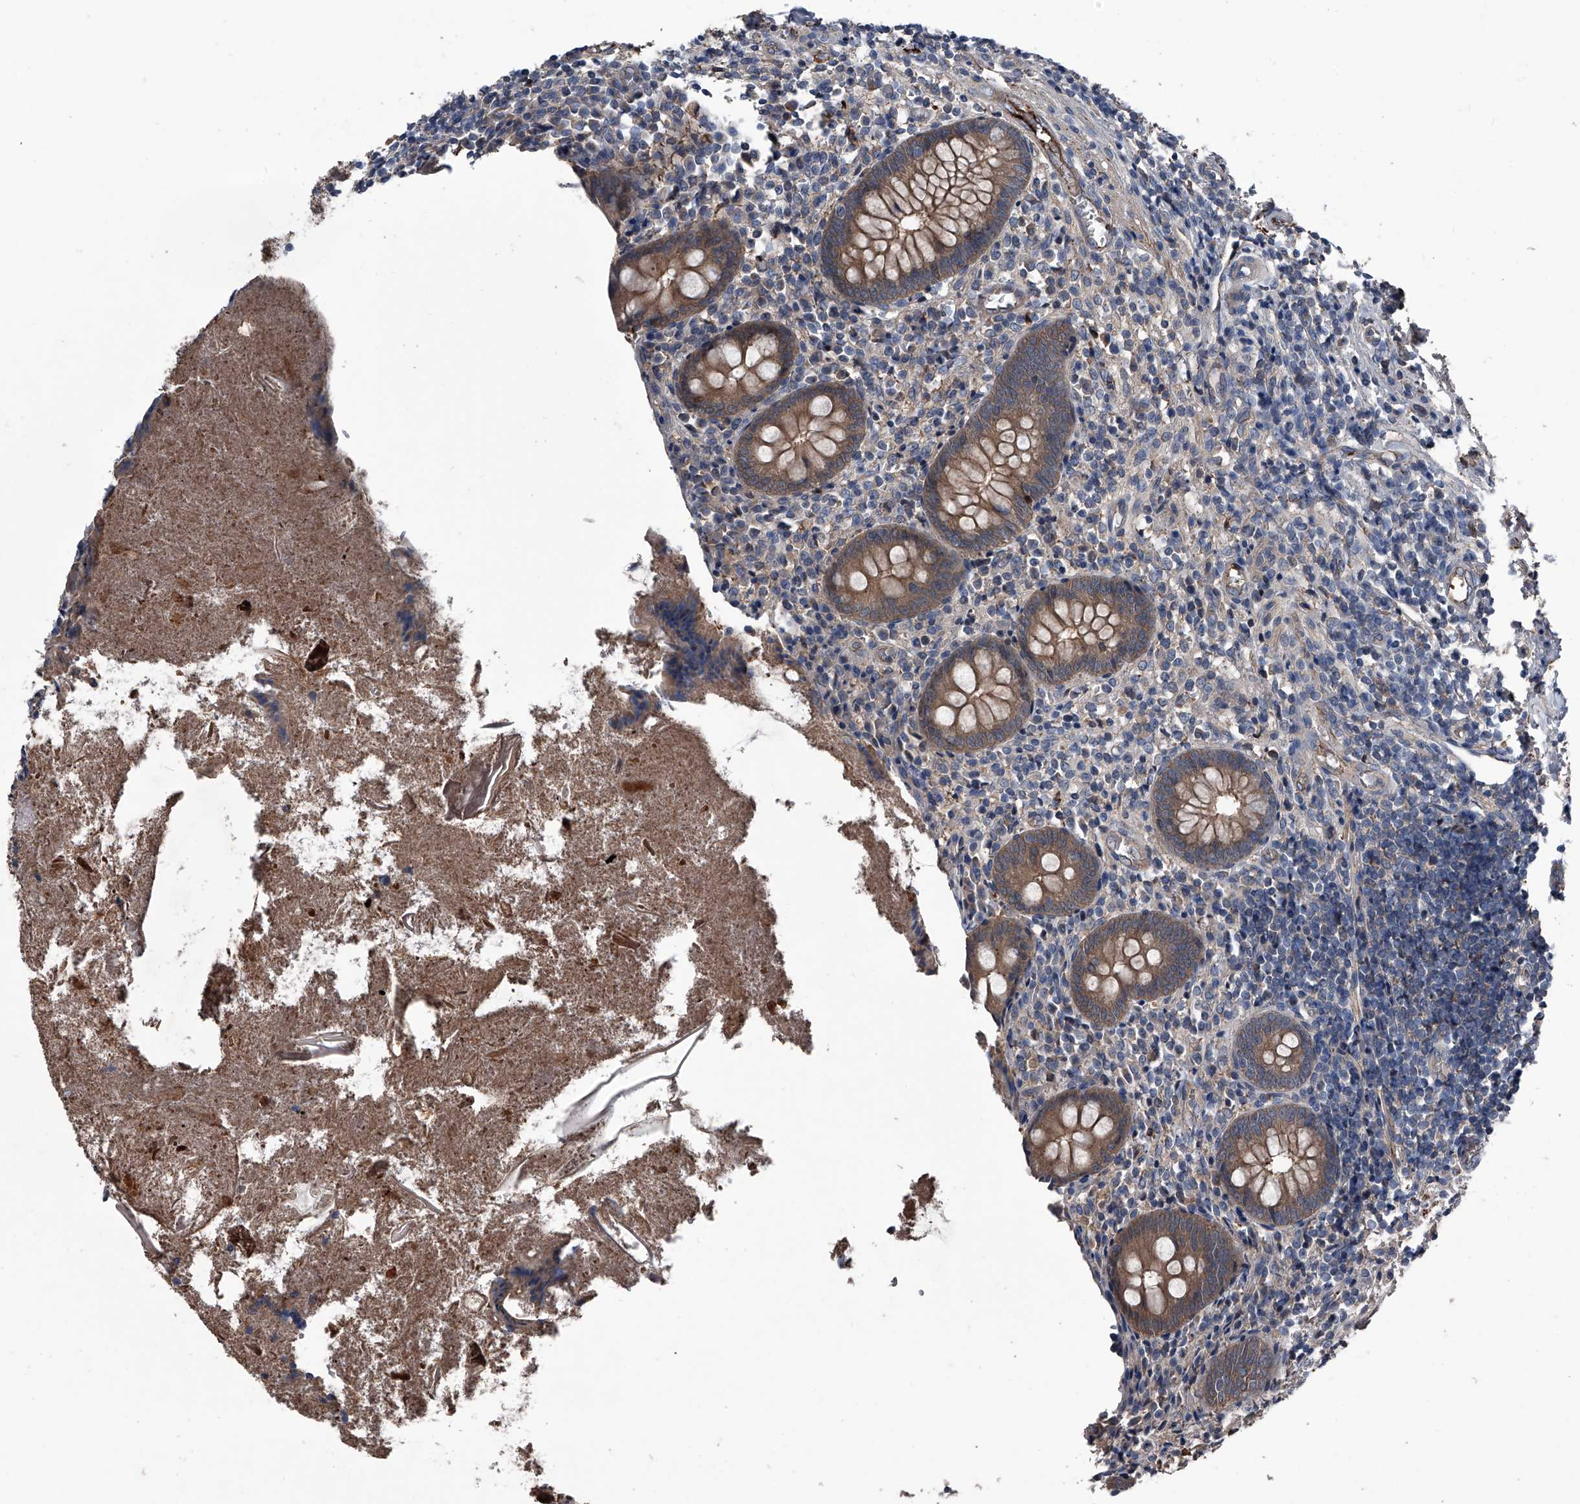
{"staining": {"intensity": "moderate", "quantity": ">75%", "location": "cytoplasmic/membranous"}, "tissue": "appendix", "cell_type": "Glandular cells", "image_type": "normal", "snomed": [{"axis": "morphology", "description": "Normal tissue, NOS"}, {"axis": "topography", "description": "Appendix"}], "caption": "Immunohistochemical staining of normal human appendix demonstrates >75% levels of moderate cytoplasmic/membranous protein positivity in approximately >75% of glandular cells. Using DAB (brown) and hematoxylin (blue) stains, captured at high magnification using brightfield microscopy.", "gene": "KIF13A", "patient": {"sex": "female", "age": 17}}